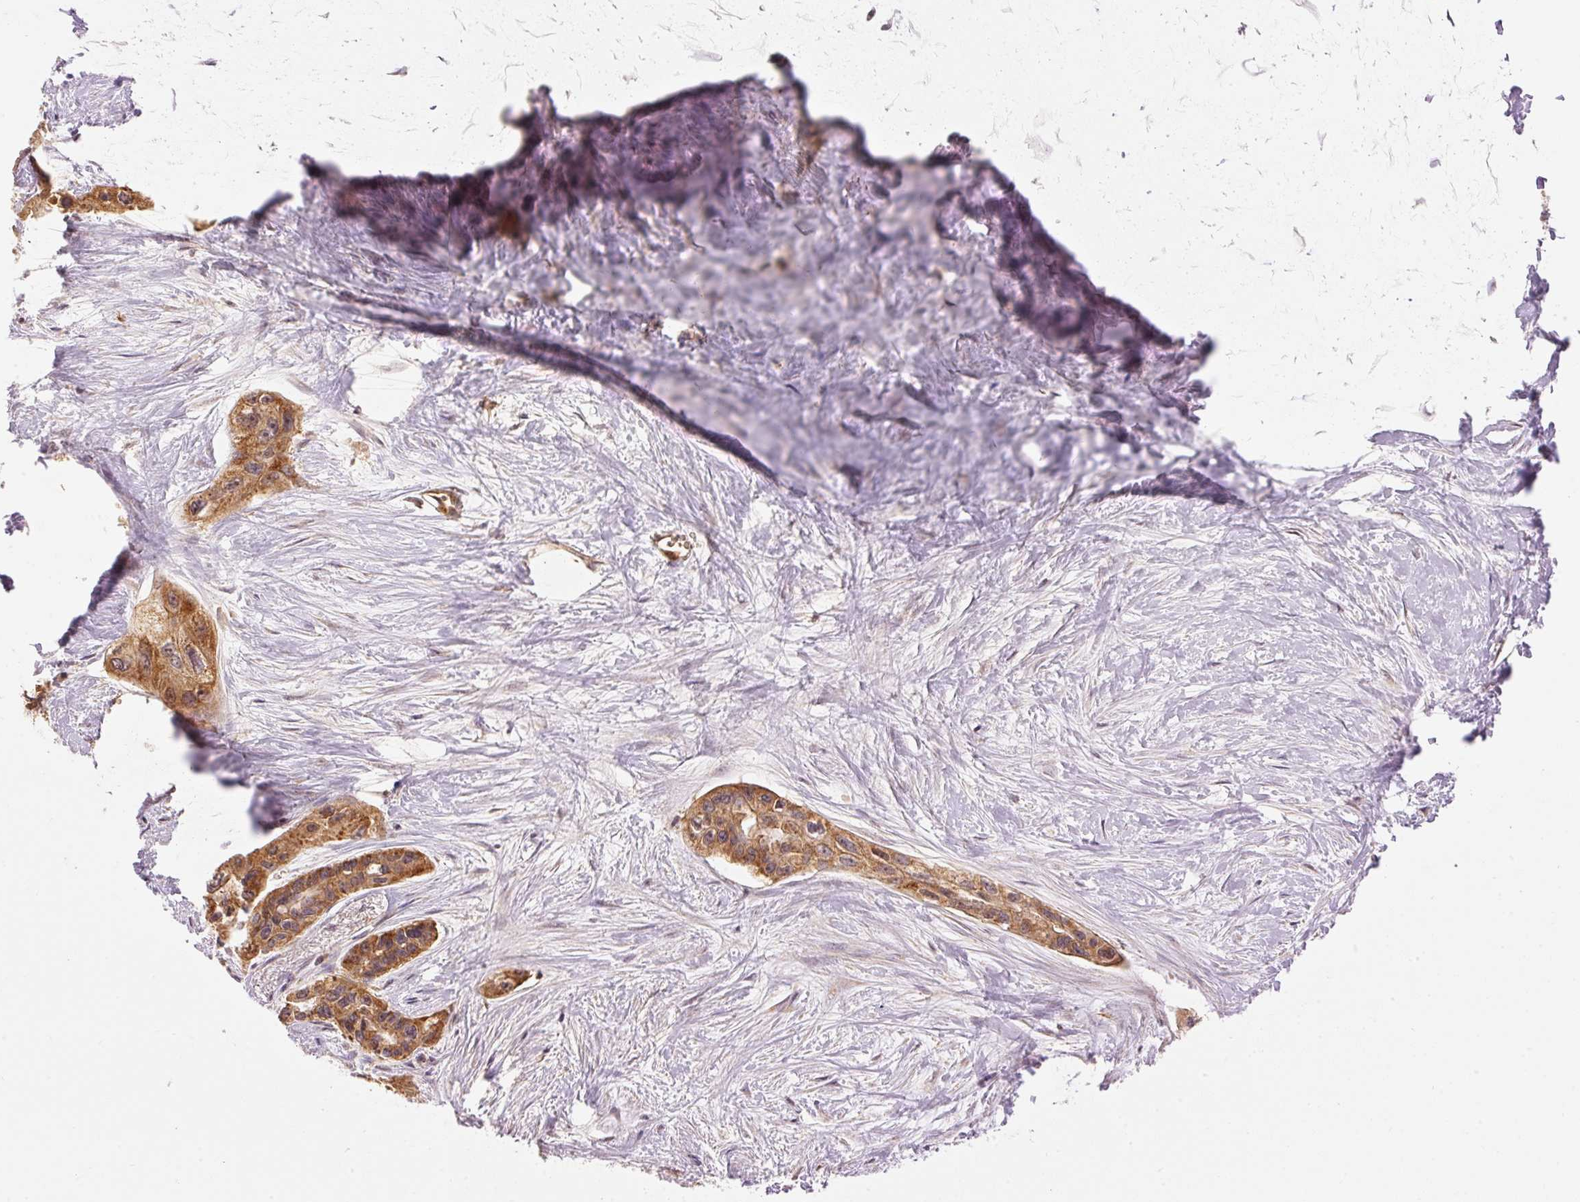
{"staining": {"intensity": "moderate", "quantity": ">75%", "location": "cytoplasmic/membranous"}, "tissue": "pancreatic cancer", "cell_type": "Tumor cells", "image_type": "cancer", "snomed": [{"axis": "morphology", "description": "Adenocarcinoma, NOS"}, {"axis": "topography", "description": "Pancreas"}], "caption": "Immunohistochemistry (DAB (3,3'-diaminobenzidine)) staining of human adenocarcinoma (pancreatic) displays moderate cytoplasmic/membranous protein staining in about >75% of tumor cells.", "gene": "ADCY4", "patient": {"sex": "female", "age": 50}}